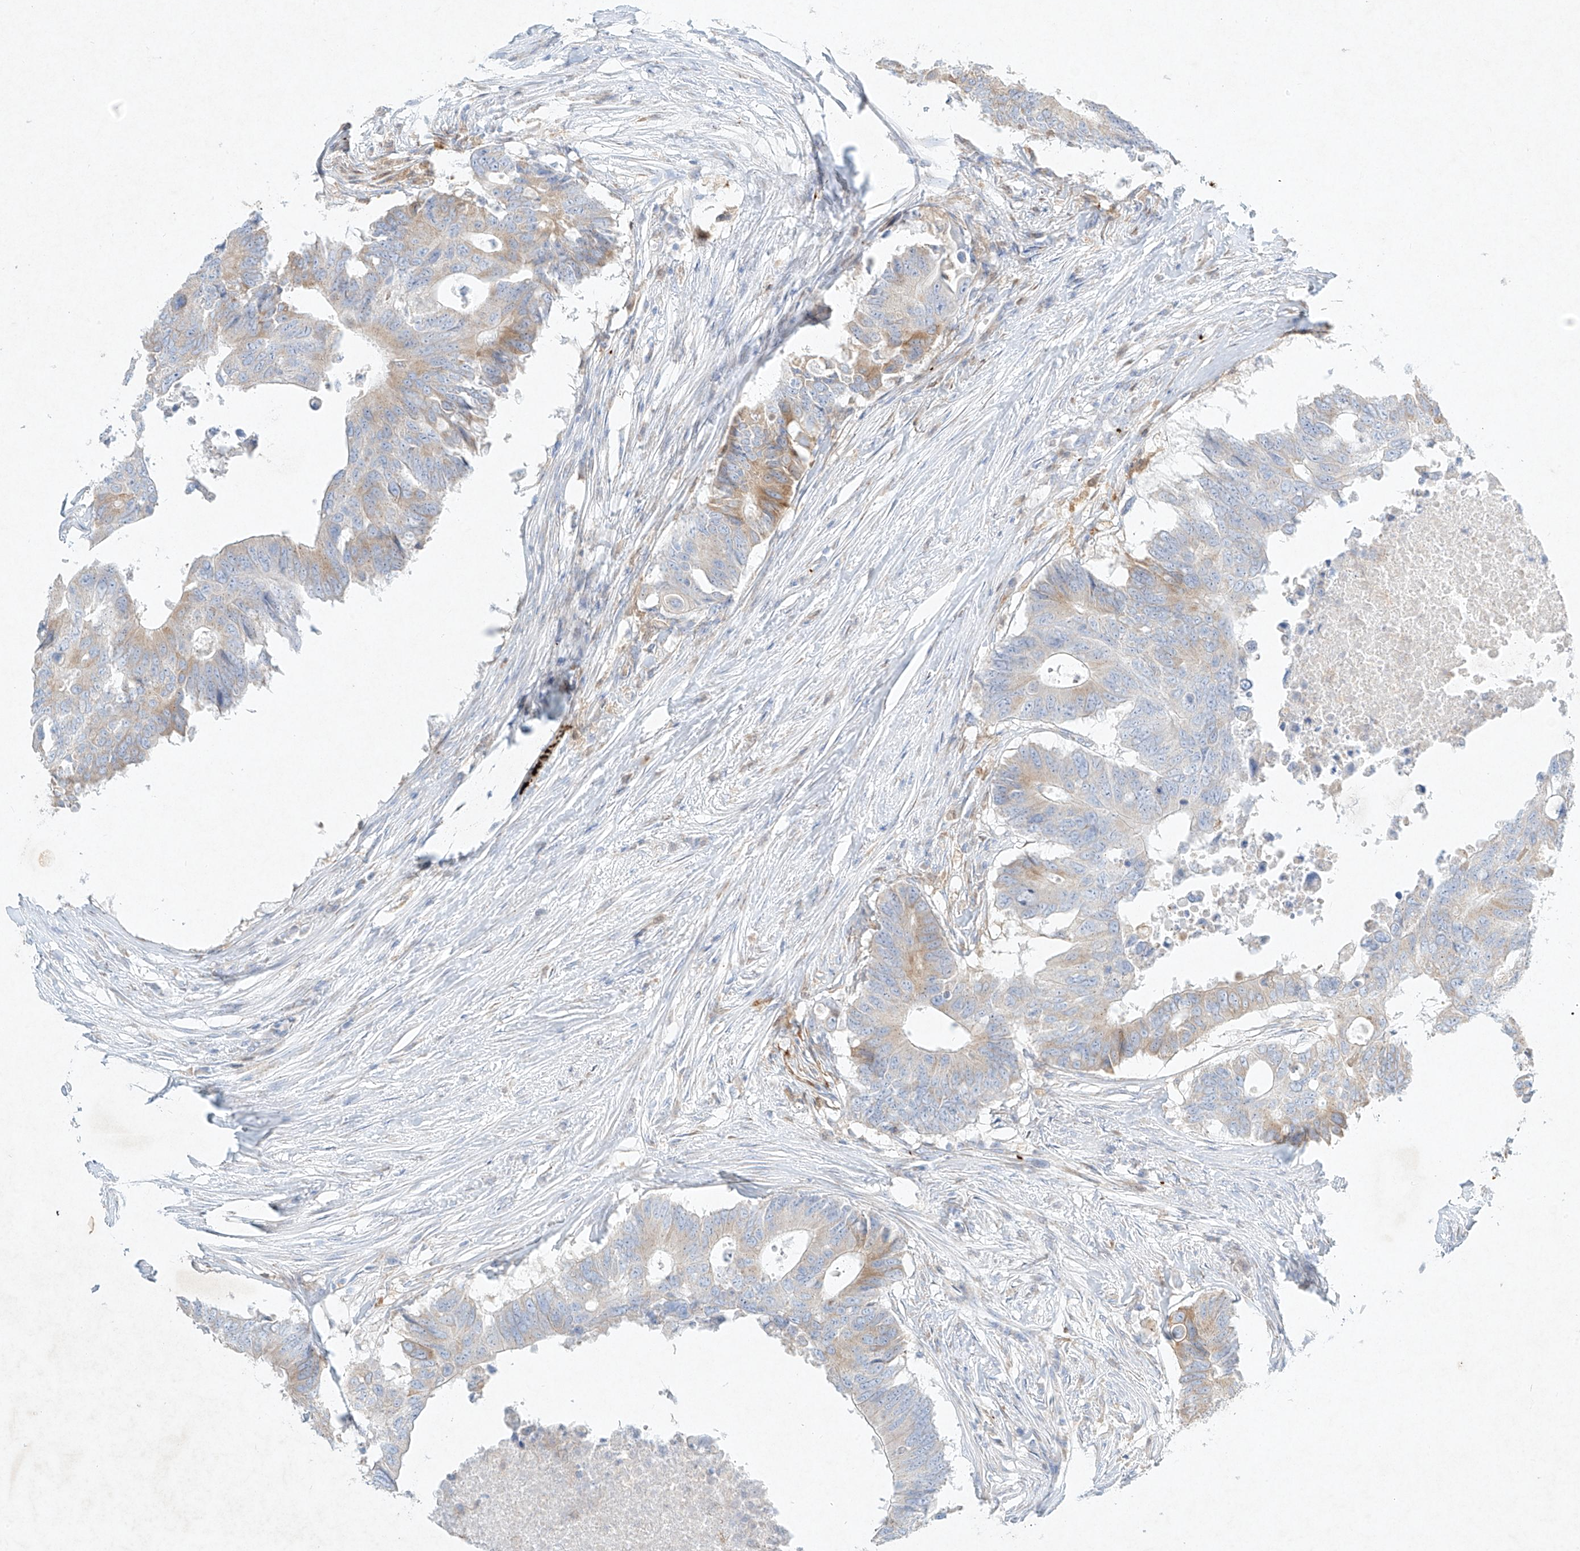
{"staining": {"intensity": "weak", "quantity": "<25%", "location": "cytoplasmic/membranous"}, "tissue": "colorectal cancer", "cell_type": "Tumor cells", "image_type": "cancer", "snomed": [{"axis": "morphology", "description": "Adenocarcinoma, NOS"}, {"axis": "topography", "description": "Colon"}], "caption": "This is an immunohistochemistry image of human adenocarcinoma (colorectal). There is no staining in tumor cells.", "gene": "PLEK", "patient": {"sex": "male", "age": 71}}